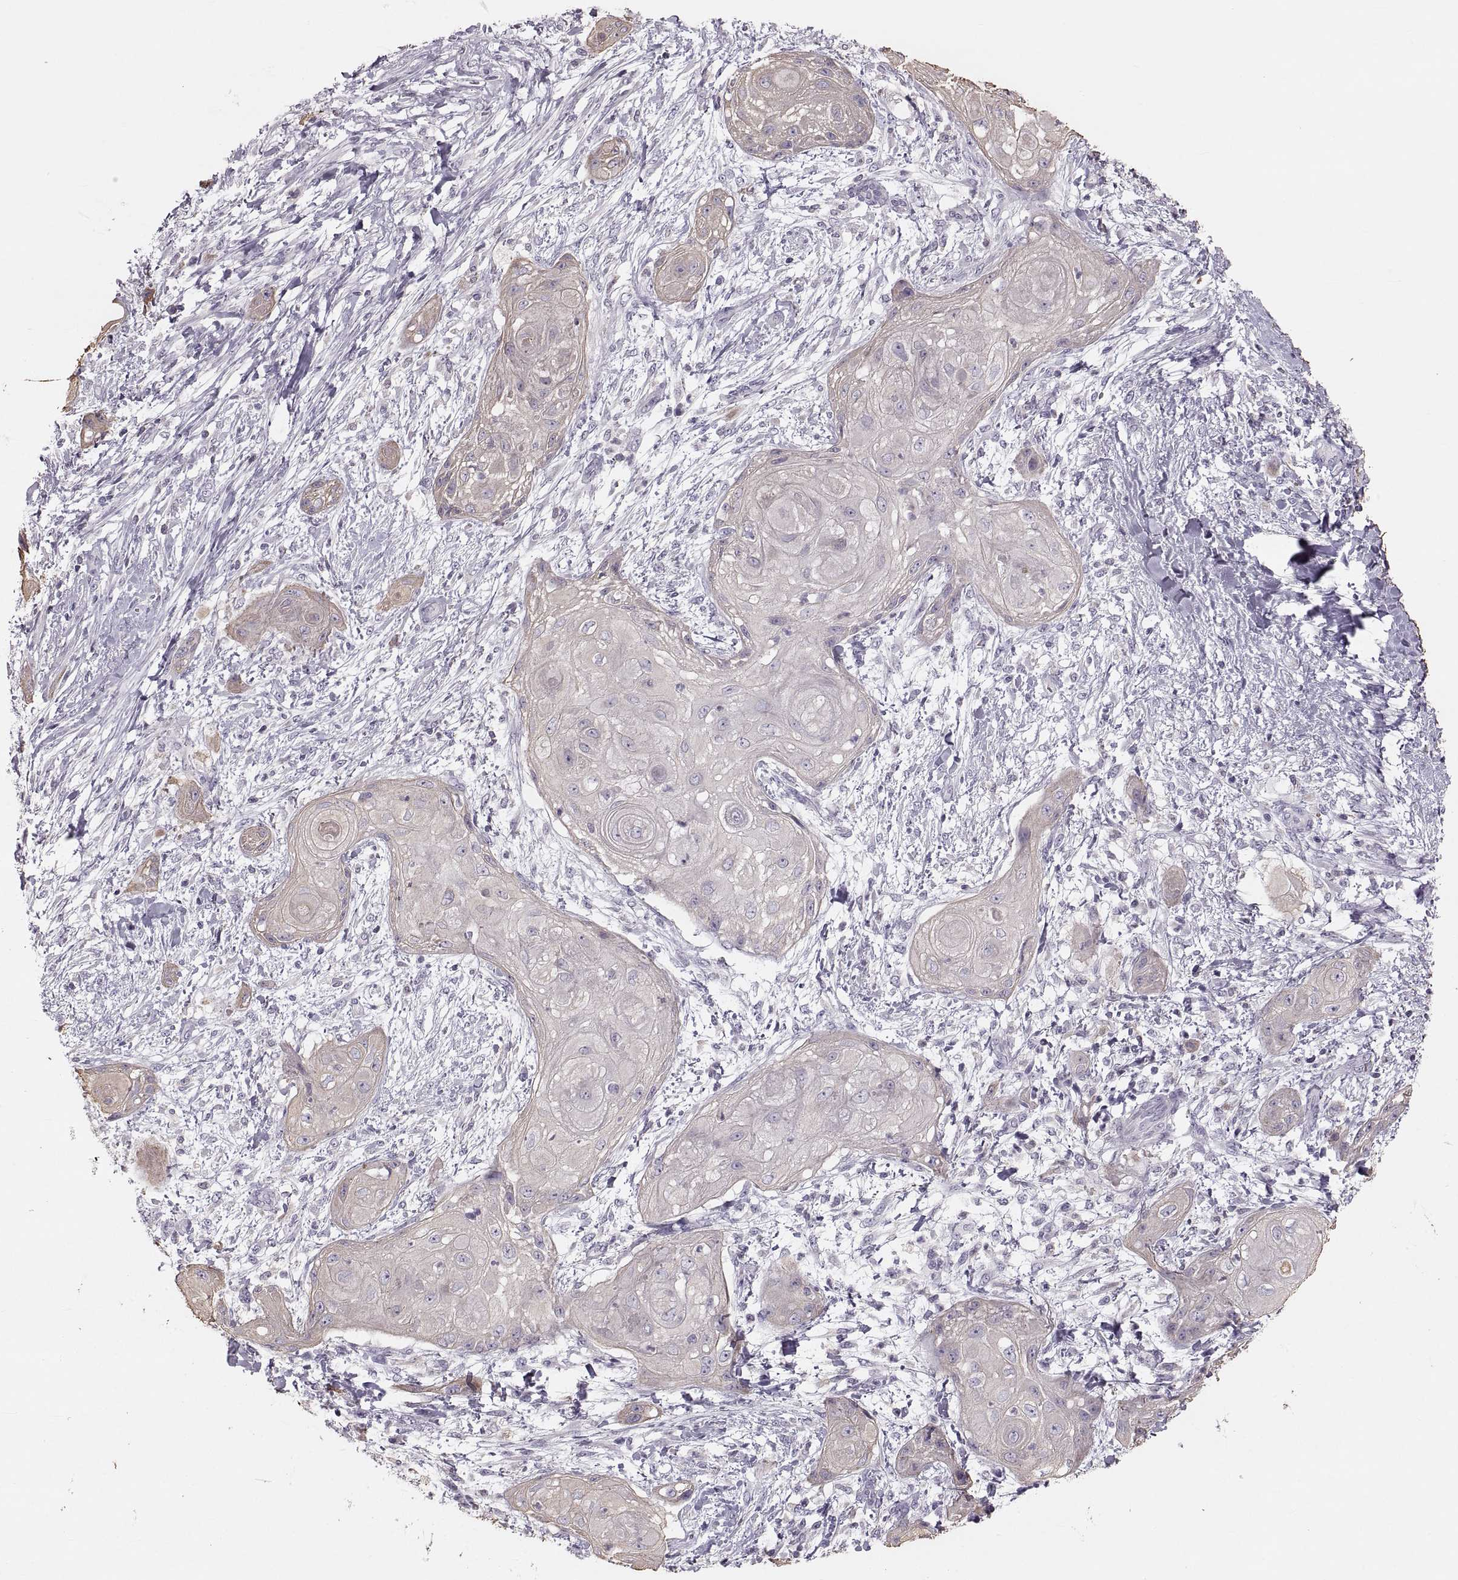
{"staining": {"intensity": "negative", "quantity": "none", "location": "none"}, "tissue": "skin cancer", "cell_type": "Tumor cells", "image_type": "cancer", "snomed": [{"axis": "morphology", "description": "Squamous cell carcinoma, NOS"}, {"axis": "topography", "description": "Skin"}], "caption": "A photomicrograph of human skin cancer is negative for staining in tumor cells. (Stains: DAB IHC with hematoxylin counter stain, Microscopy: brightfield microscopy at high magnification).", "gene": "RUNDC3A", "patient": {"sex": "male", "age": 62}}